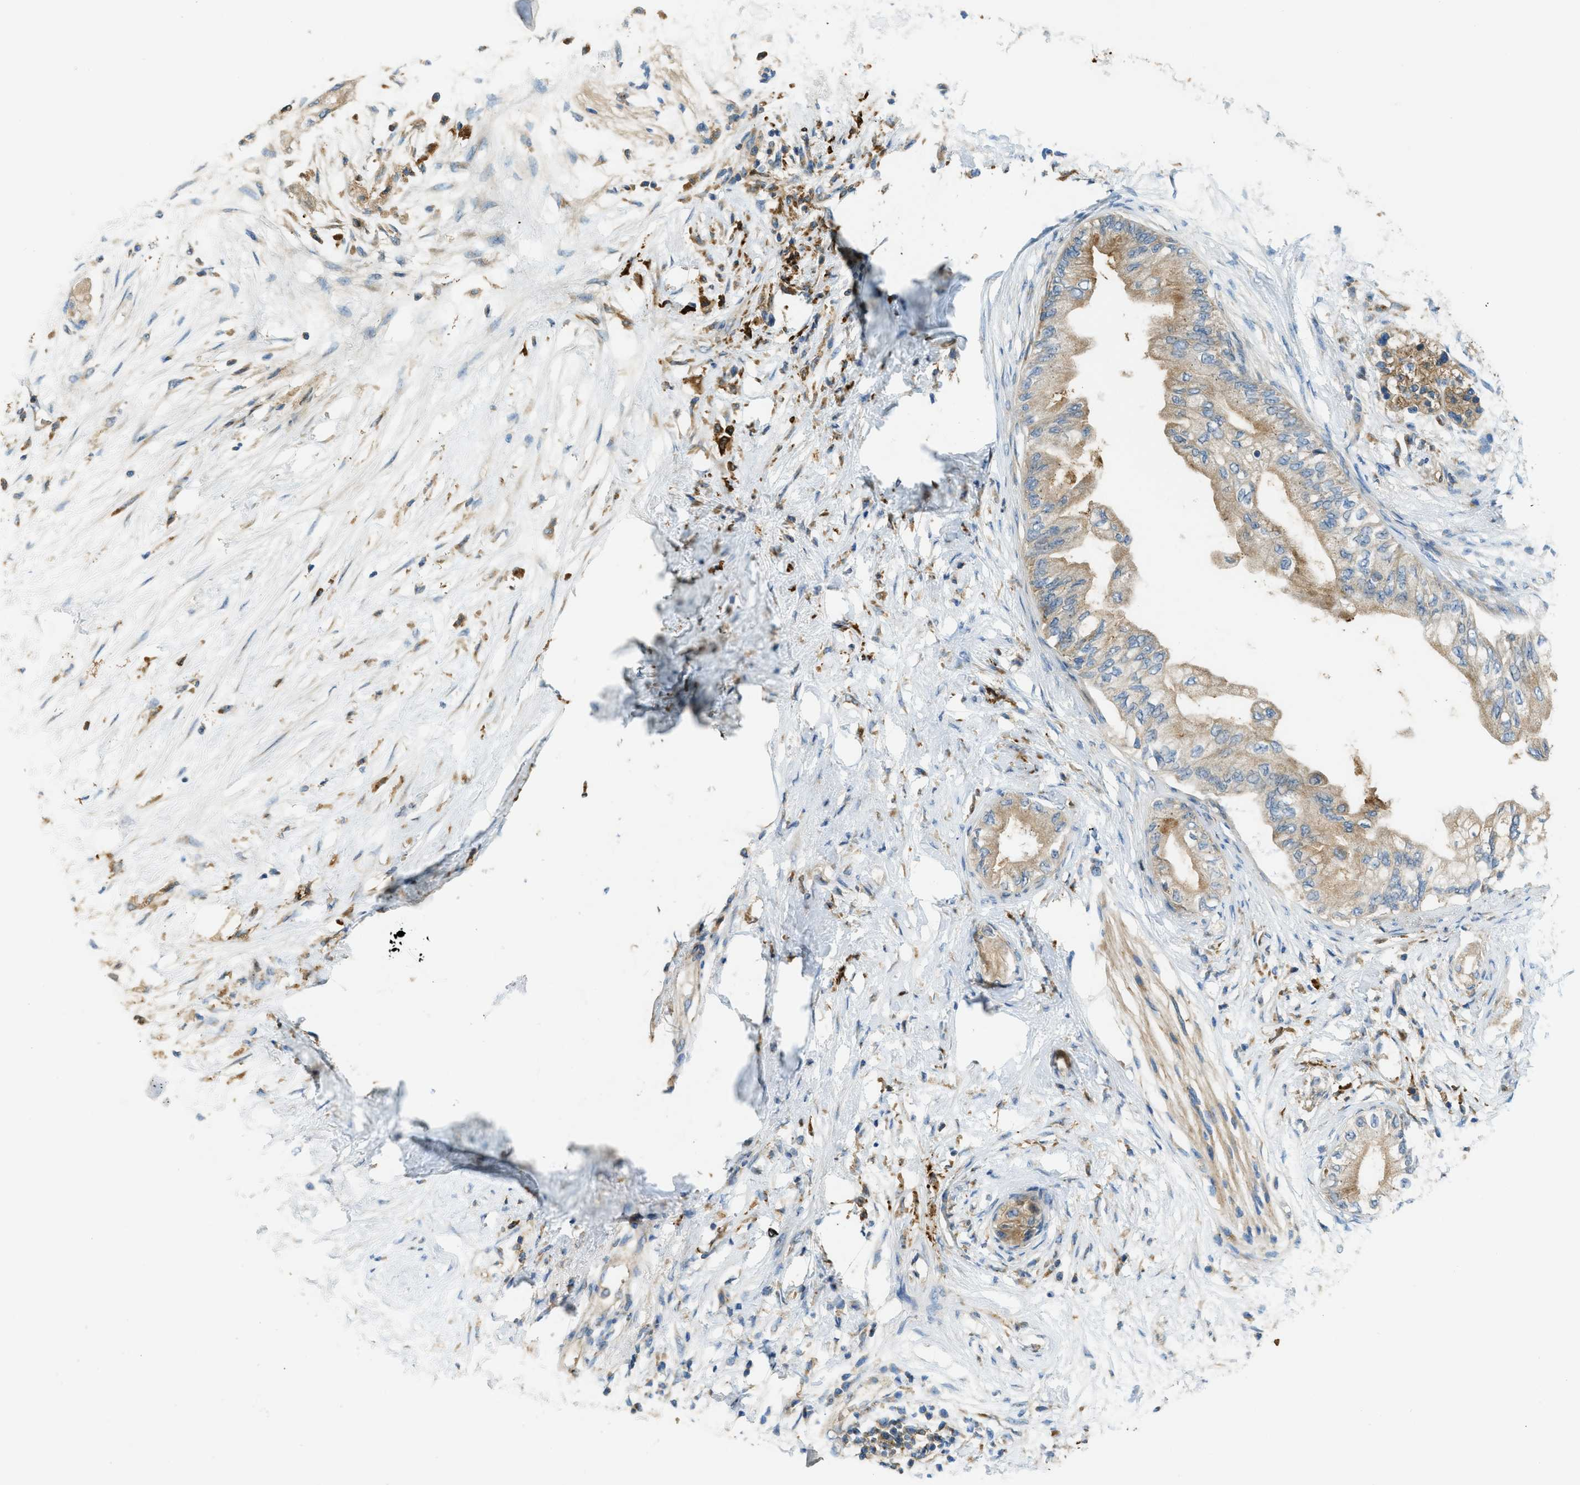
{"staining": {"intensity": "weak", "quantity": ">75%", "location": "cytoplasmic/membranous"}, "tissue": "pancreatic cancer", "cell_type": "Tumor cells", "image_type": "cancer", "snomed": [{"axis": "morphology", "description": "Normal tissue, NOS"}, {"axis": "morphology", "description": "Adenocarcinoma, NOS"}, {"axis": "topography", "description": "Pancreas"}, {"axis": "topography", "description": "Duodenum"}], "caption": "A histopathology image of human pancreatic adenocarcinoma stained for a protein displays weak cytoplasmic/membranous brown staining in tumor cells.", "gene": "RFFL", "patient": {"sex": "female", "age": 60}}